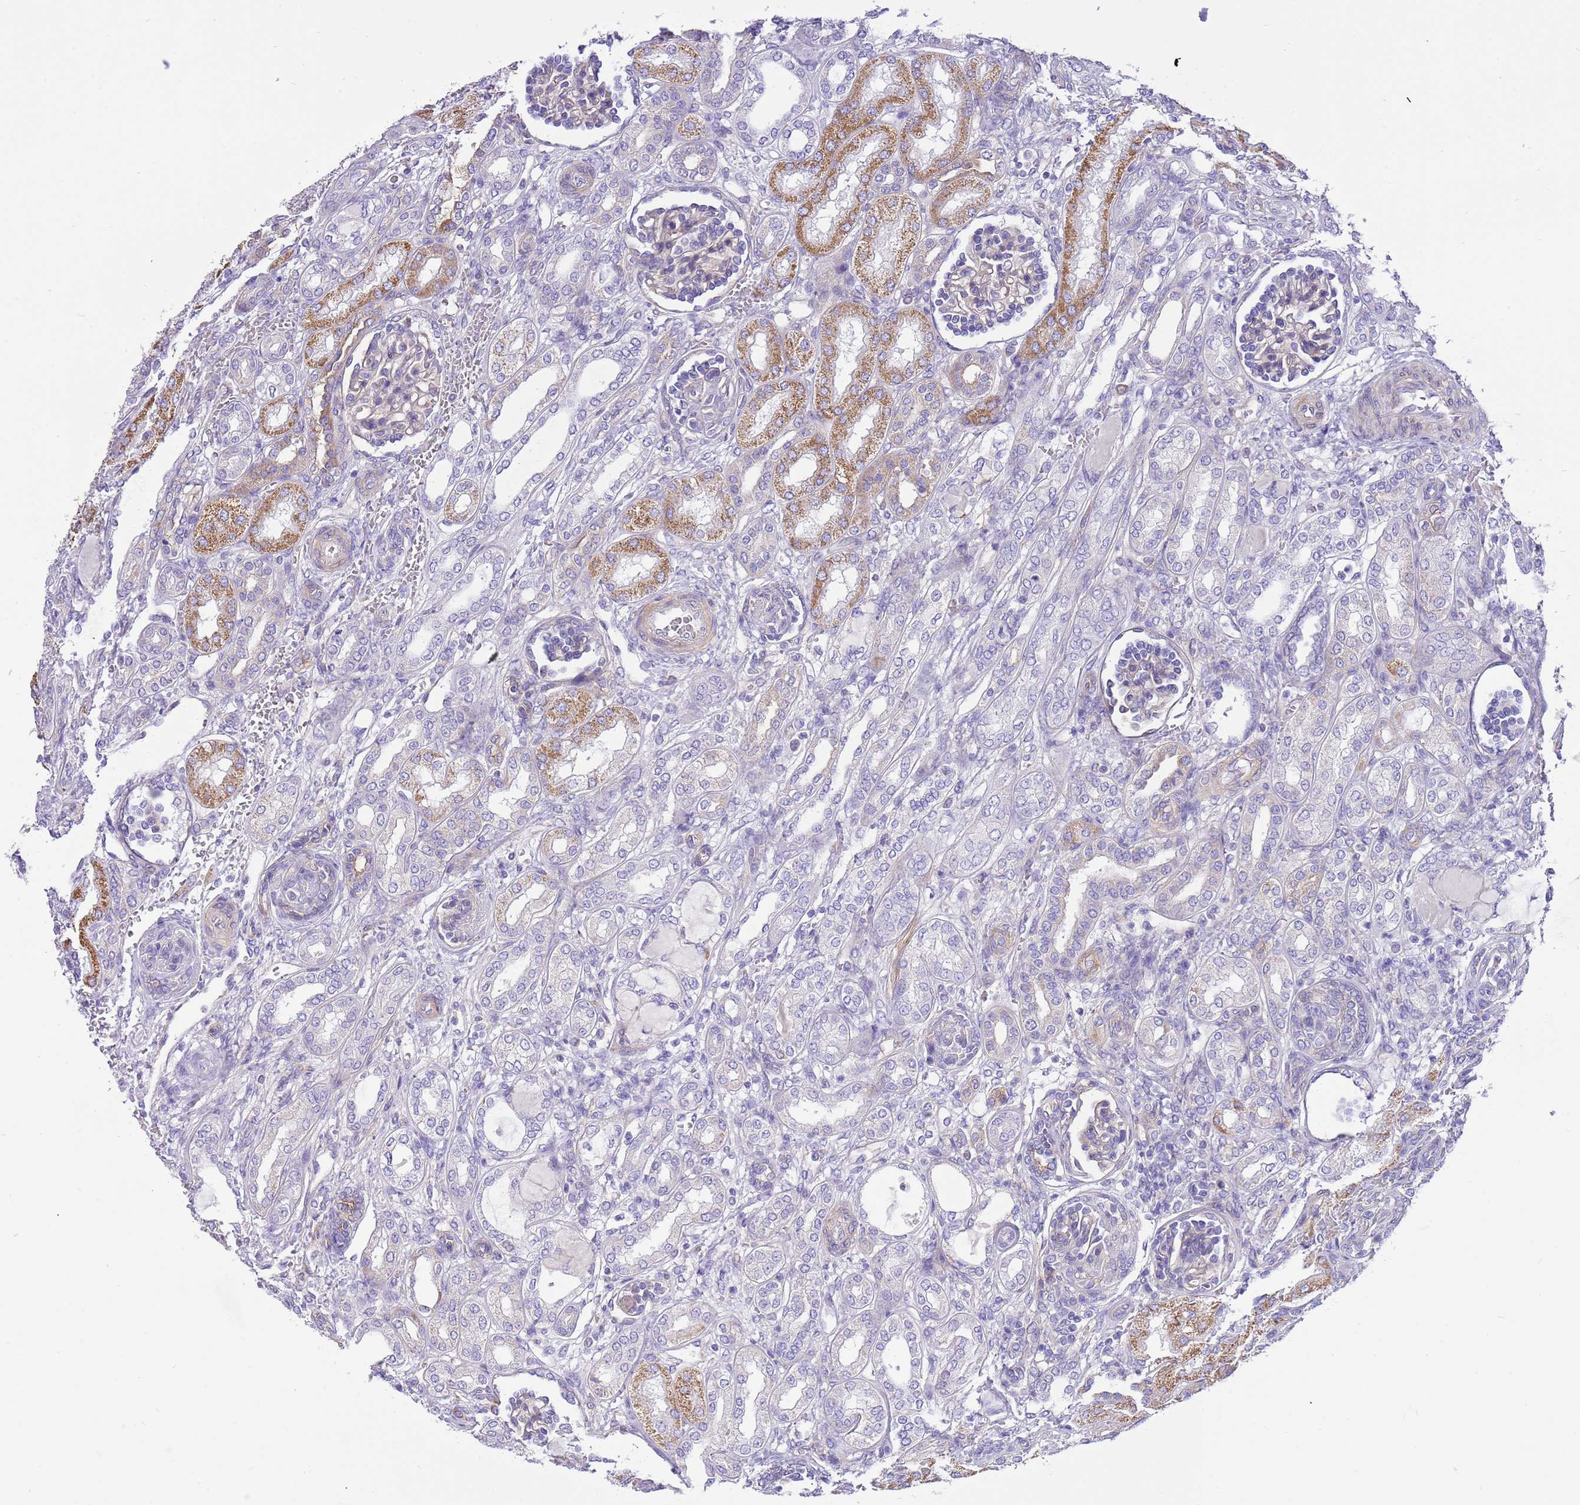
{"staining": {"intensity": "weak", "quantity": "<25%", "location": "cytoplasmic/membranous"}, "tissue": "kidney", "cell_type": "Cells in glomeruli", "image_type": "normal", "snomed": [{"axis": "morphology", "description": "Normal tissue, NOS"}, {"axis": "morphology", "description": "Neoplasm, malignant, NOS"}, {"axis": "topography", "description": "Kidney"}], "caption": "Photomicrograph shows no significant protein expression in cells in glomeruli of unremarkable kidney.", "gene": "SERINC3", "patient": {"sex": "female", "age": 1}}